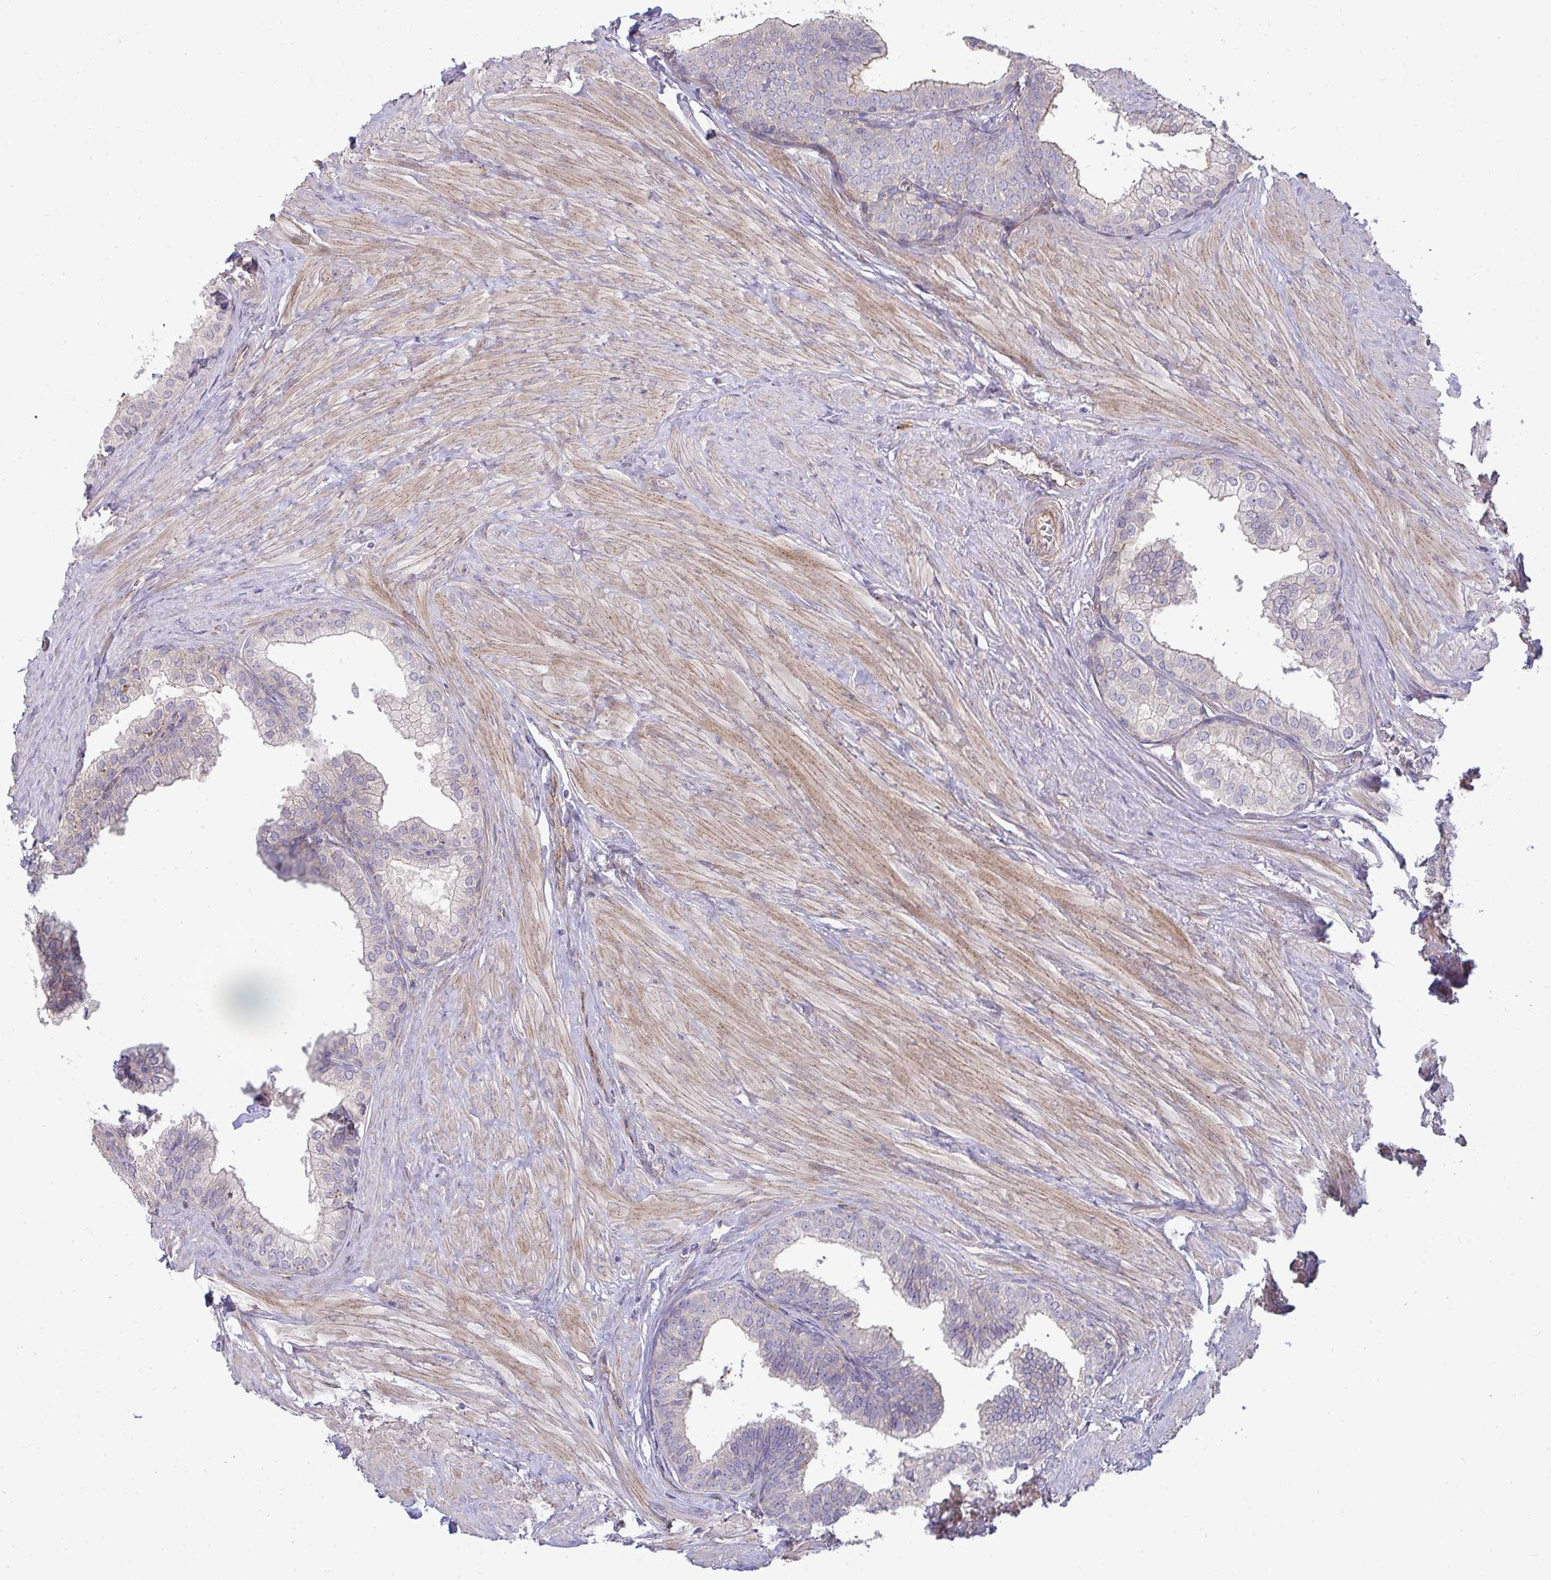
{"staining": {"intensity": "negative", "quantity": "none", "location": "none"}, "tissue": "prostate", "cell_type": "Glandular cells", "image_type": "normal", "snomed": [{"axis": "morphology", "description": "Normal tissue, NOS"}, {"axis": "topography", "description": "Prostate"}, {"axis": "topography", "description": "Peripheral nerve tissue"}], "caption": "DAB (3,3'-diaminobenzidine) immunohistochemical staining of benign prostate demonstrates no significant positivity in glandular cells.", "gene": "SH2D1B", "patient": {"sex": "male", "age": 55}}